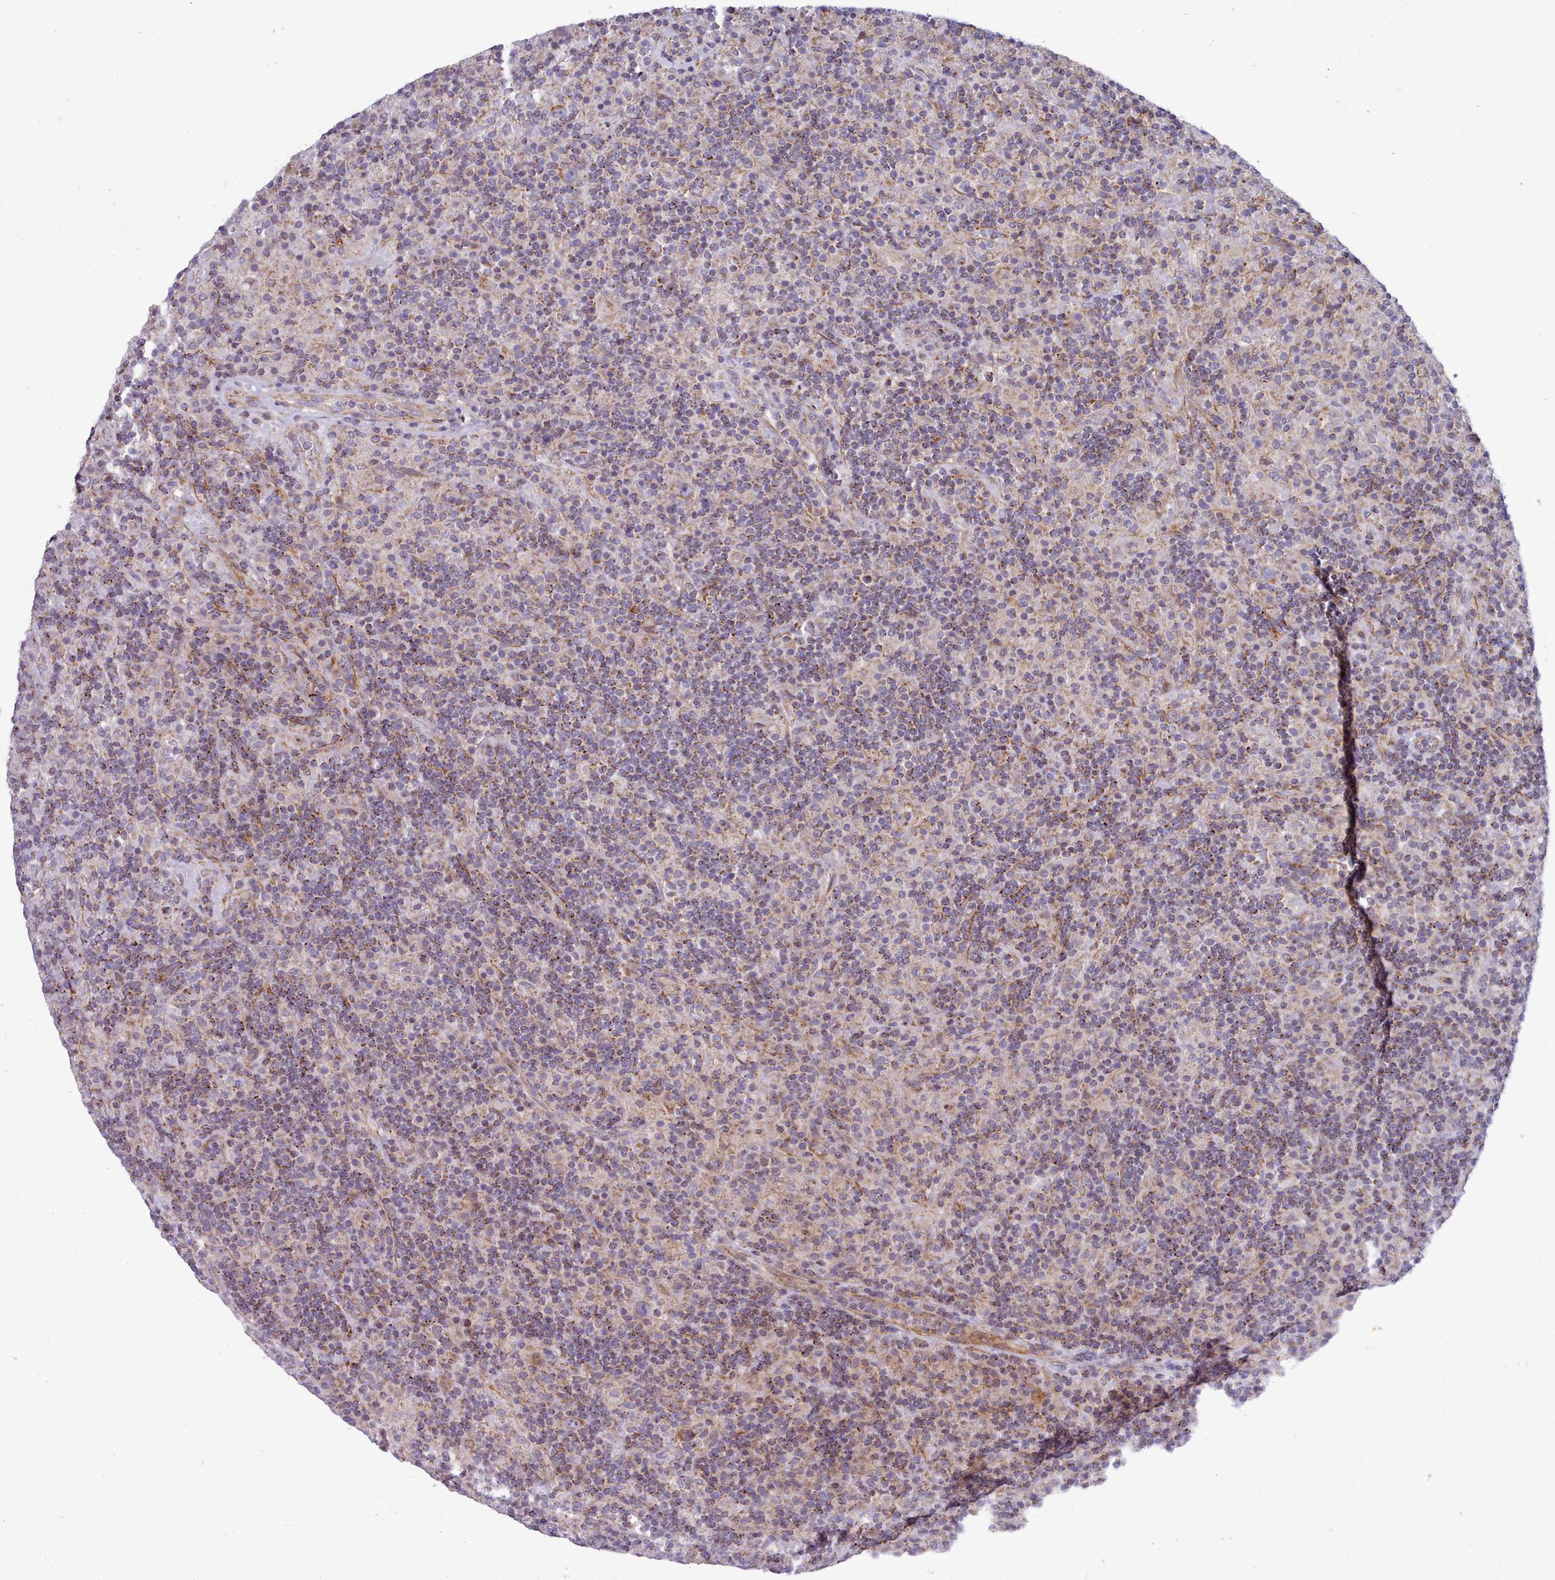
{"staining": {"intensity": "weak", "quantity": "25%-75%", "location": "cytoplasmic/membranous"}, "tissue": "lymphoma", "cell_type": "Tumor cells", "image_type": "cancer", "snomed": [{"axis": "morphology", "description": "Hodgkin's disease, NOS"}, {"axis": "topography", "description": "Lymph node"}], "caption": "Immunohistochemical staining of Hodgkin's disease exhibits low levels of weak cytoplasmic/membranous staining in about 25%-75% of tumor cells.", "gene": "MRPL21", "patient": {"sex": "male", "age": 70}}